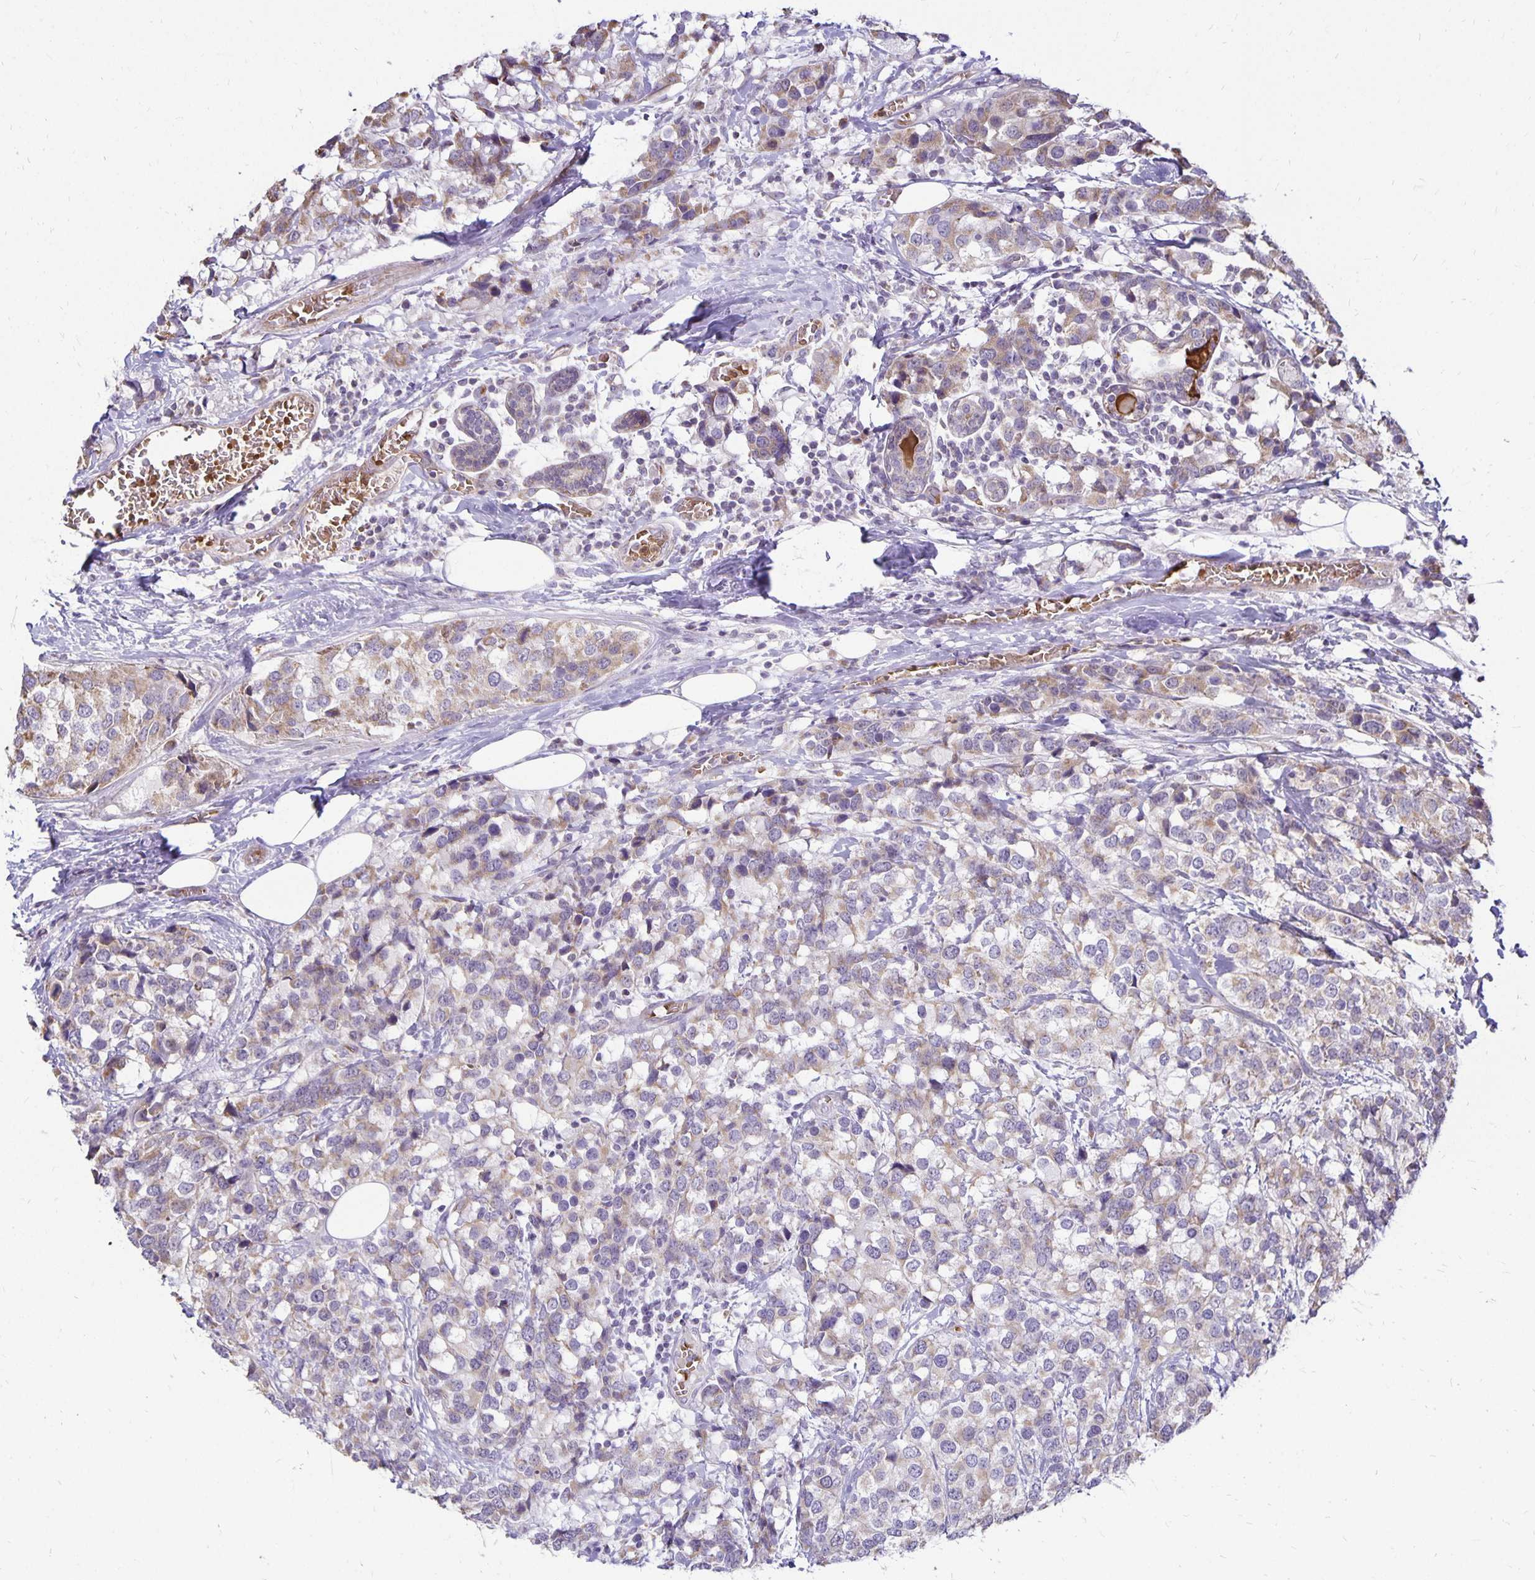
{"staining": {"intensity": "weak", "quantity": "25%-75%", "location": "cytoplasmic/membranous"}, "tissue": "breast cancer", "cell_type": "Tumor cells", "image_type": "cancer", "snomed": [{"axis": "morphology", "description": "Lobular carcinoma"}, {"axis": "topography", "description": "Breast"}], "caption": "Lobular carcinoma (breast) stained for a protein demonstrates weak cytoplasmic/membranous positivity in tumor cells.", "gene": "FN3K", "patient": {"sex": "female", "age": 59}}